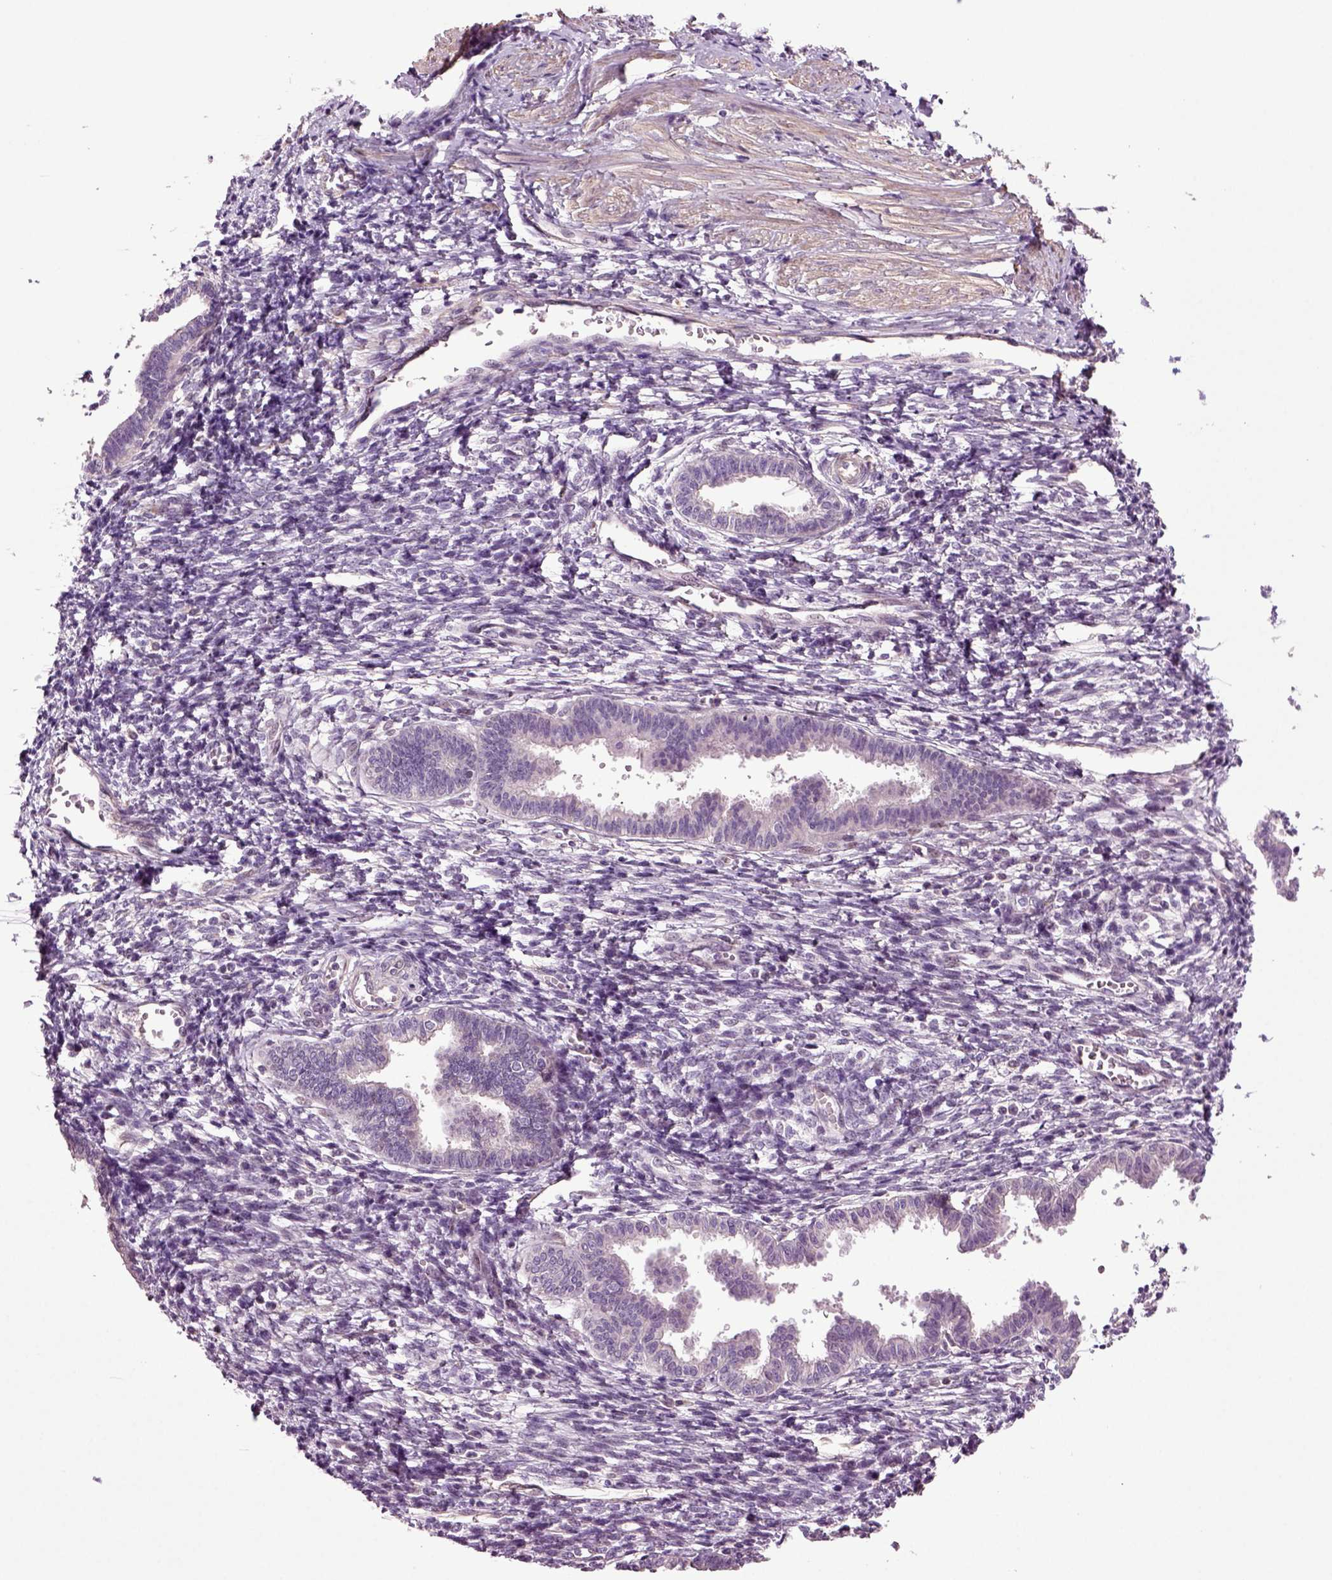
{"staining": {"intensity": "negative", "quantity": "none", "location": "none"}, "tissue": "endometrium", "cell_type": "Cells in endometrial stroma", "image_type": "normal", "snomed": [{"axis": "morphology", "description": "Normal tissue, NOS"}, {"axis": "topography", "description": "Cervix"}, {"axis": "topography", "description": "Endometrium"}], "caption": "IHC image of benign human endometrium stained for a protein (brown), which exhibits no staining in cells in endometrial stroma. Brightfield microscopy of IHC stained with DAB (3,3'-diaminobenzidine) (brown) and hematoxylin (blue), captured at high magnification.", "gene": "HAGHL", "patient": {"sex": "female", "age": 37}}